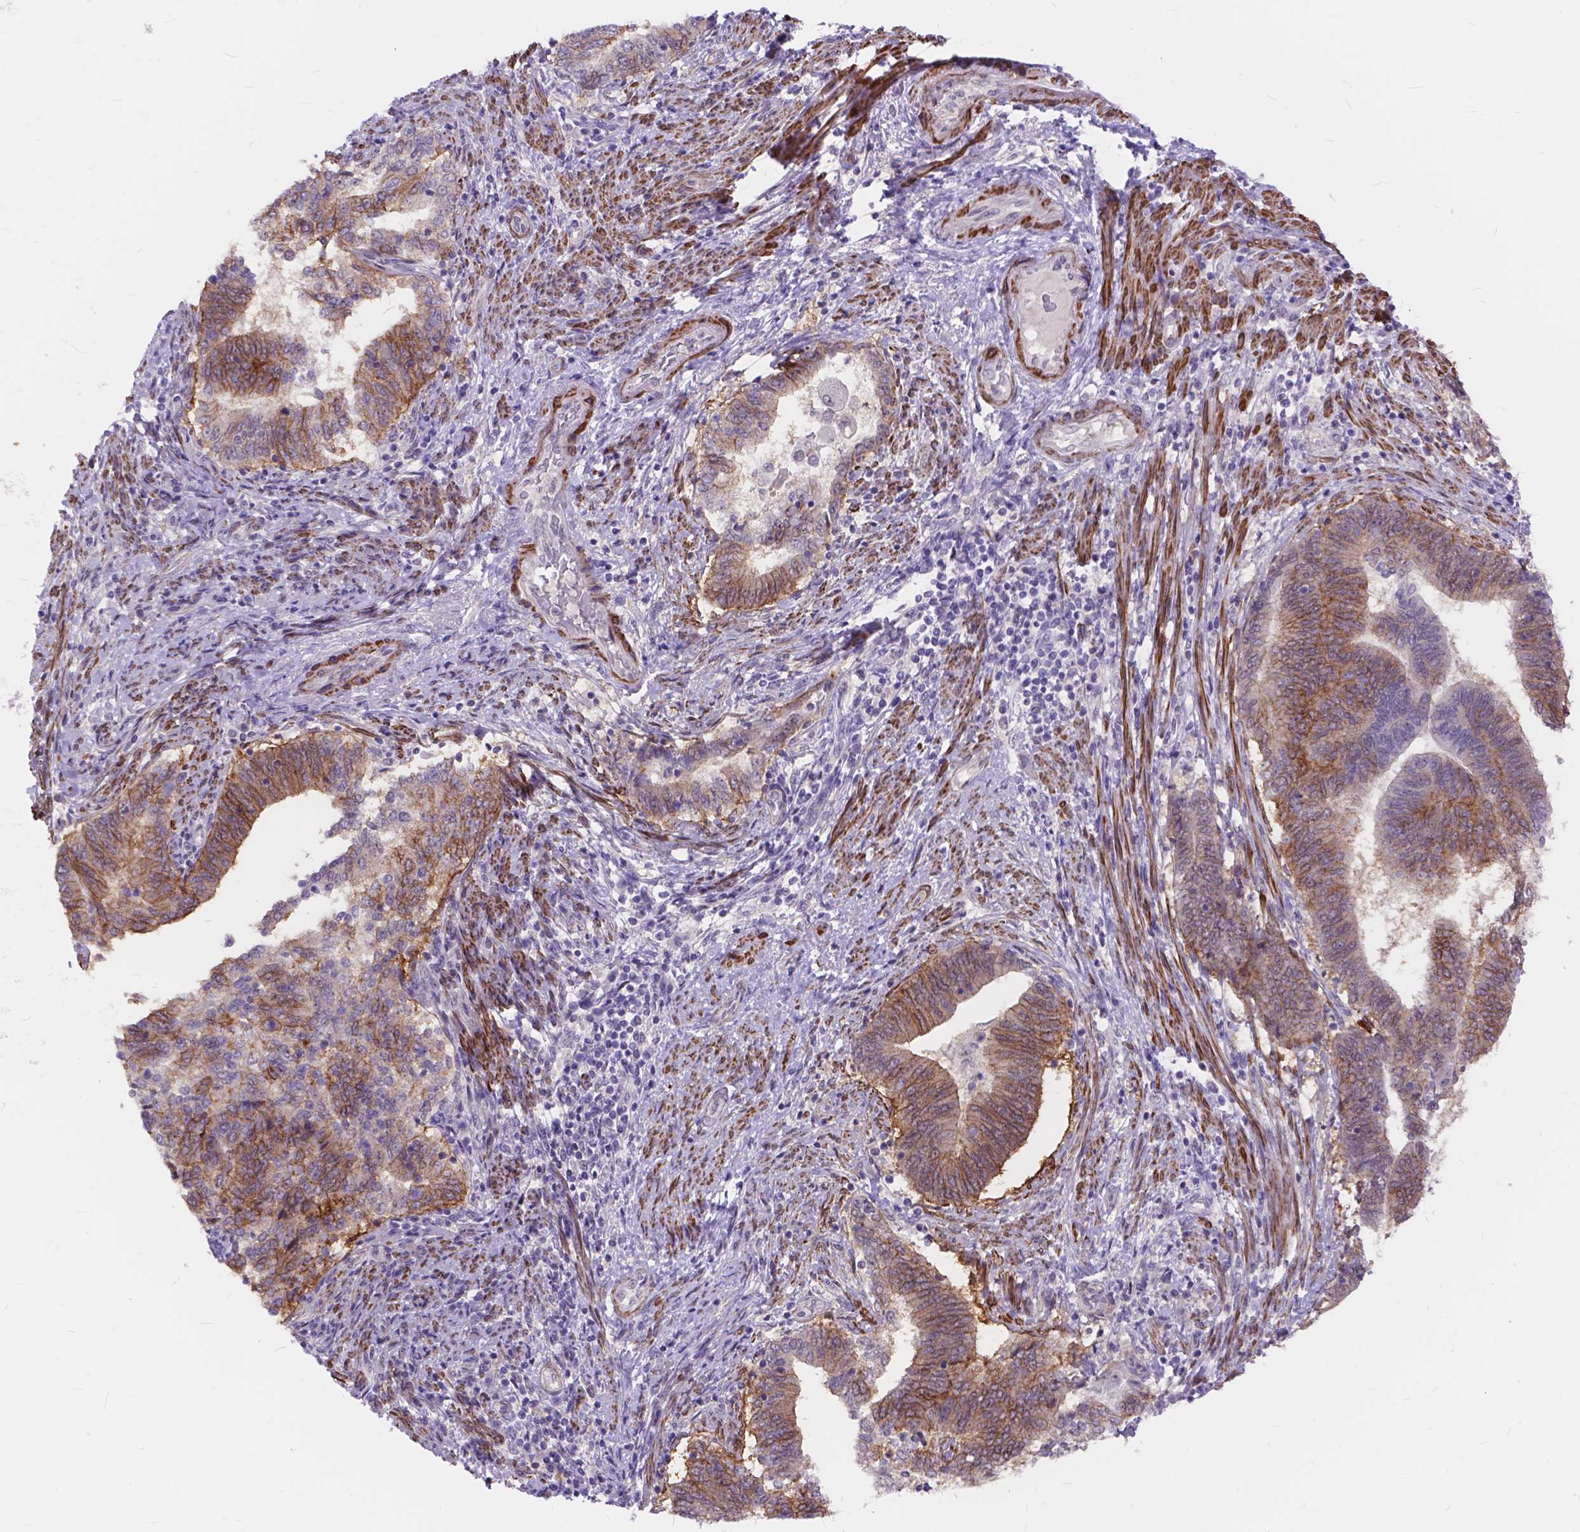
{"staining": {"intensity": "moderate", "quantity": ">75%", "location": "cytoplasmic/membranous"}, "tissue": "endometrial cancer", "cell_type": "Tumor cells", "image_type": "cancer", "snomed": [{"axis": "morphology", "description": "Adenocarcinoma, NOS"}, {"axis": "topography", "description": "Endometrium"}], "caption": "Protein analysis of endometrial cancer (adenocarcinoma) tissue reveals moderate cytoplasmic/membranous positivity in about >75% of tumor cells. The protein of interest is stained brown, and the nuclei are stained in blue (DAB (3,3'-diaminobenzidine) IHC with brightfield microscopy, high magnification).", "gene": "MAN2C1", "patient": {"sex": "female", "age": 65}}